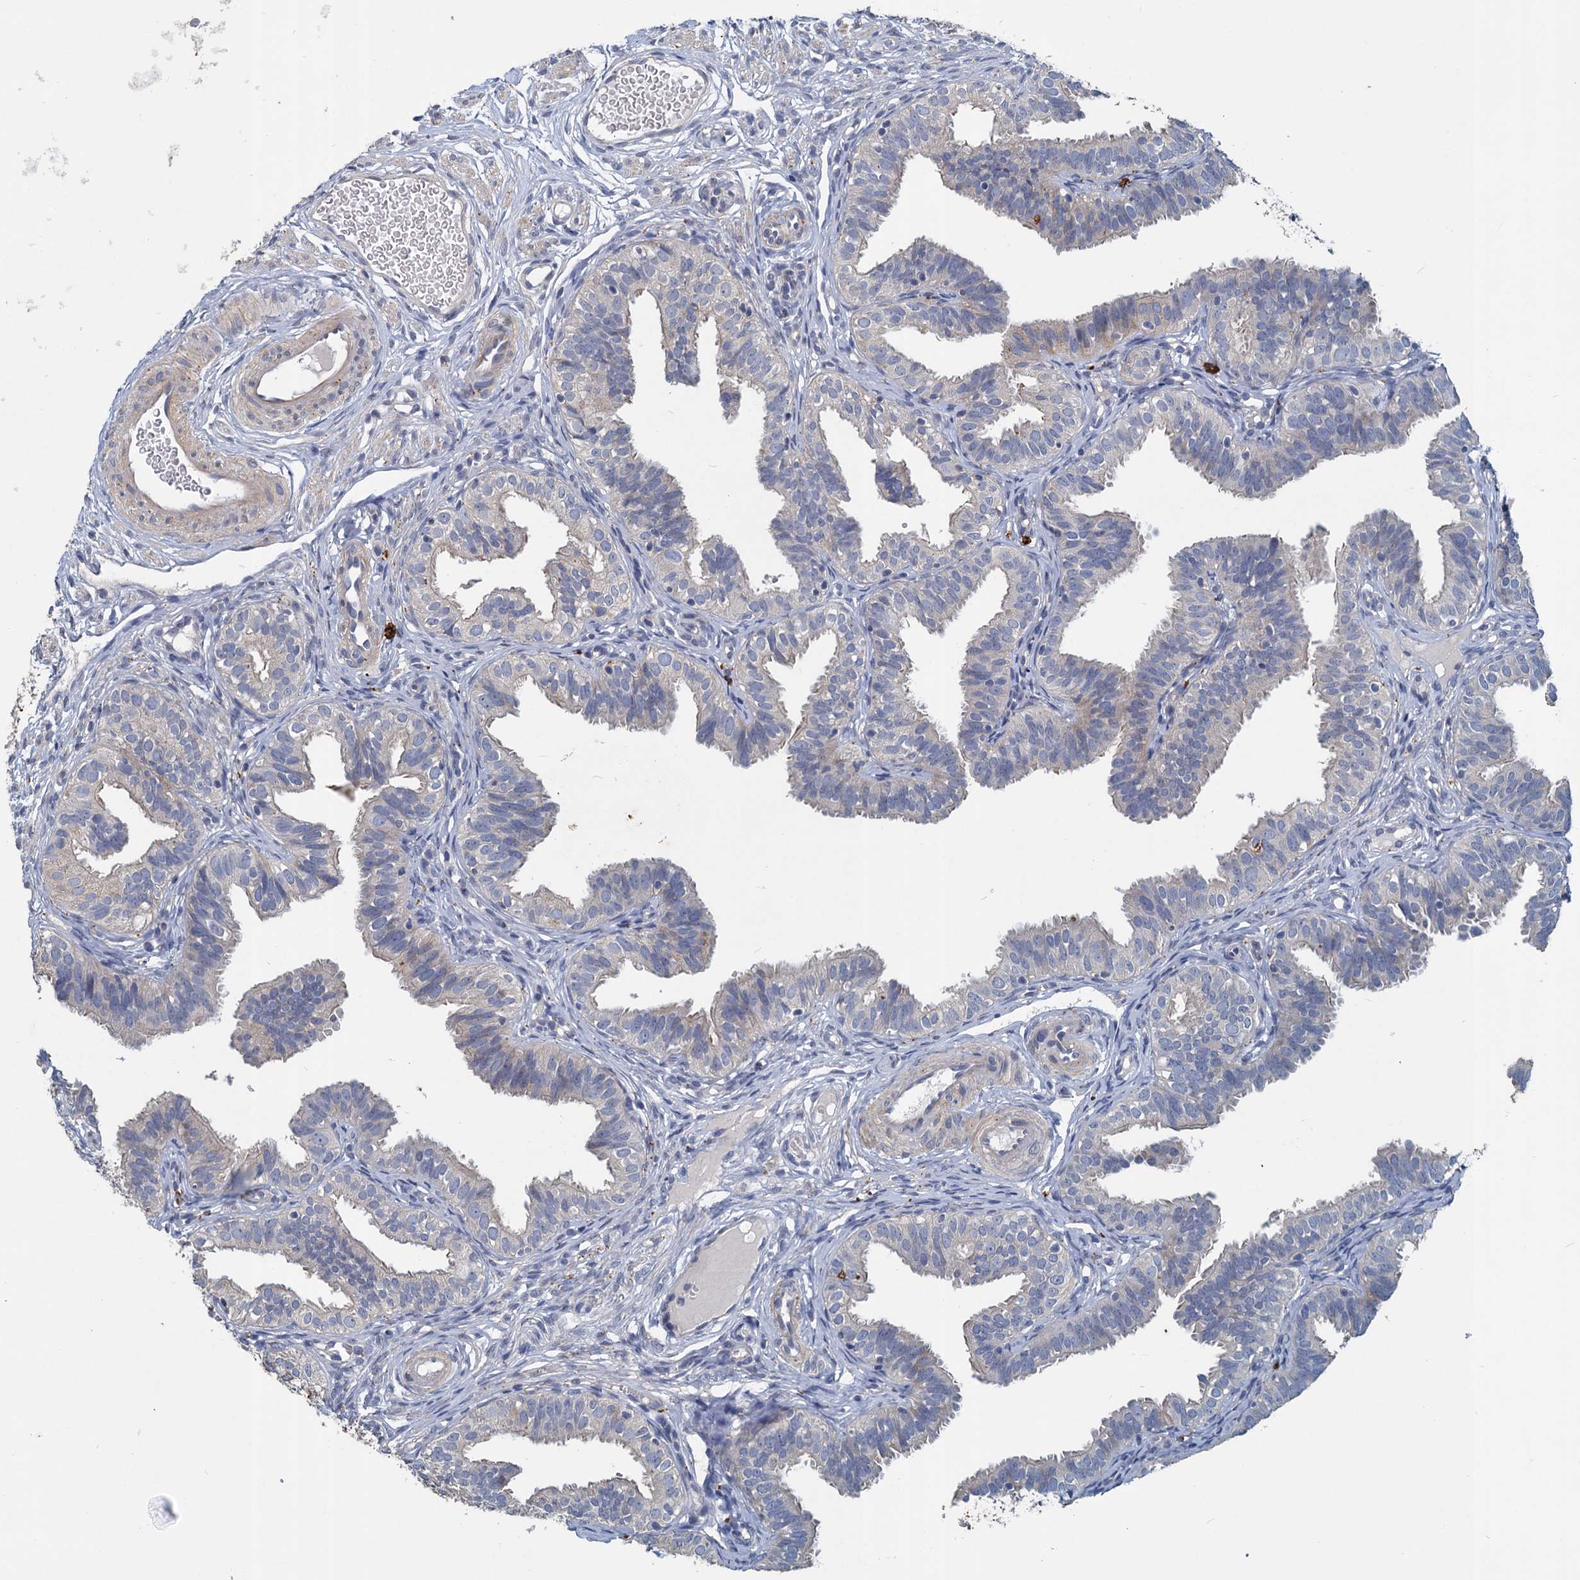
{"staining": {"intensity": "negative", "quantity": "none", "location": "none"}, "tissue": "fallopian tube", "cell_type": "Glandular cells", "image_type": "normal", "snomed": [{"axis": "morphology", "description": "Normal tissue, NOS"}, {"axis": "topography", "description": "Fallopian tube"}], "caption": "Immunohistochemistry of normal fallopian tube reveals no staining in glandular cells.", "gene": "SLC2A7", "patient": {"sex": "female", "age": 35}}